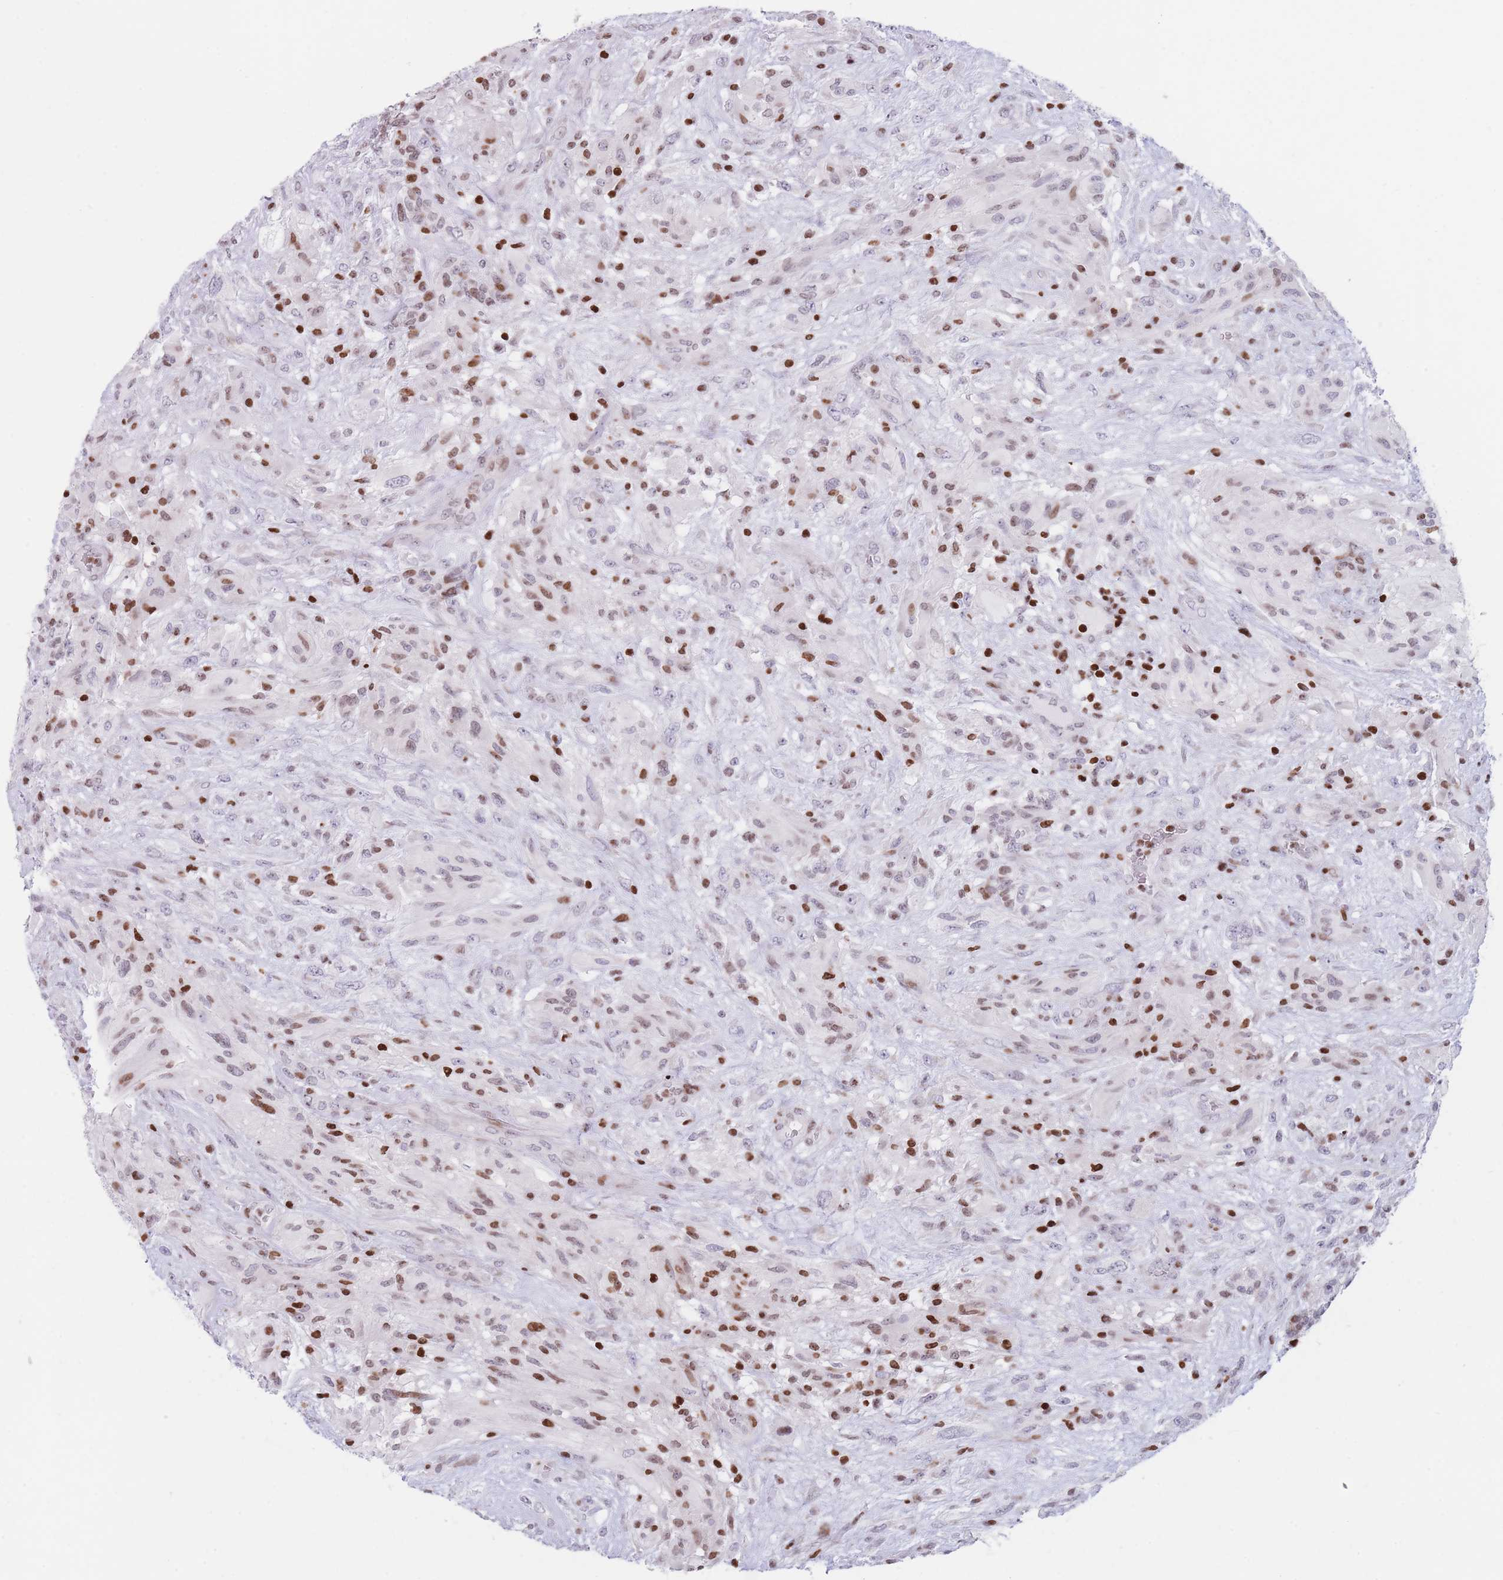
{"staining": {"intensity": "moderate", "quantity": "25%-75%", "location": "nuclear"}, "tissue": "glioma", "cell_type": "Tumor cells", "image_type": "cancer", "snomed": [{"axis": "morphology", "description": "Glioma, malignant, High grade"}, {"axis": "topography", "description": "Brain"}], "caption": "A histopathology image of glioma stained for a protein shows moderate nuclear brown staining in tumor cells. Using DAB (brown) and hematoxylin (blue) stains, captured at high magnification using brightfield microscopy.", "gene": "AK9", "patient": {"sex": "male", "age": 61}}